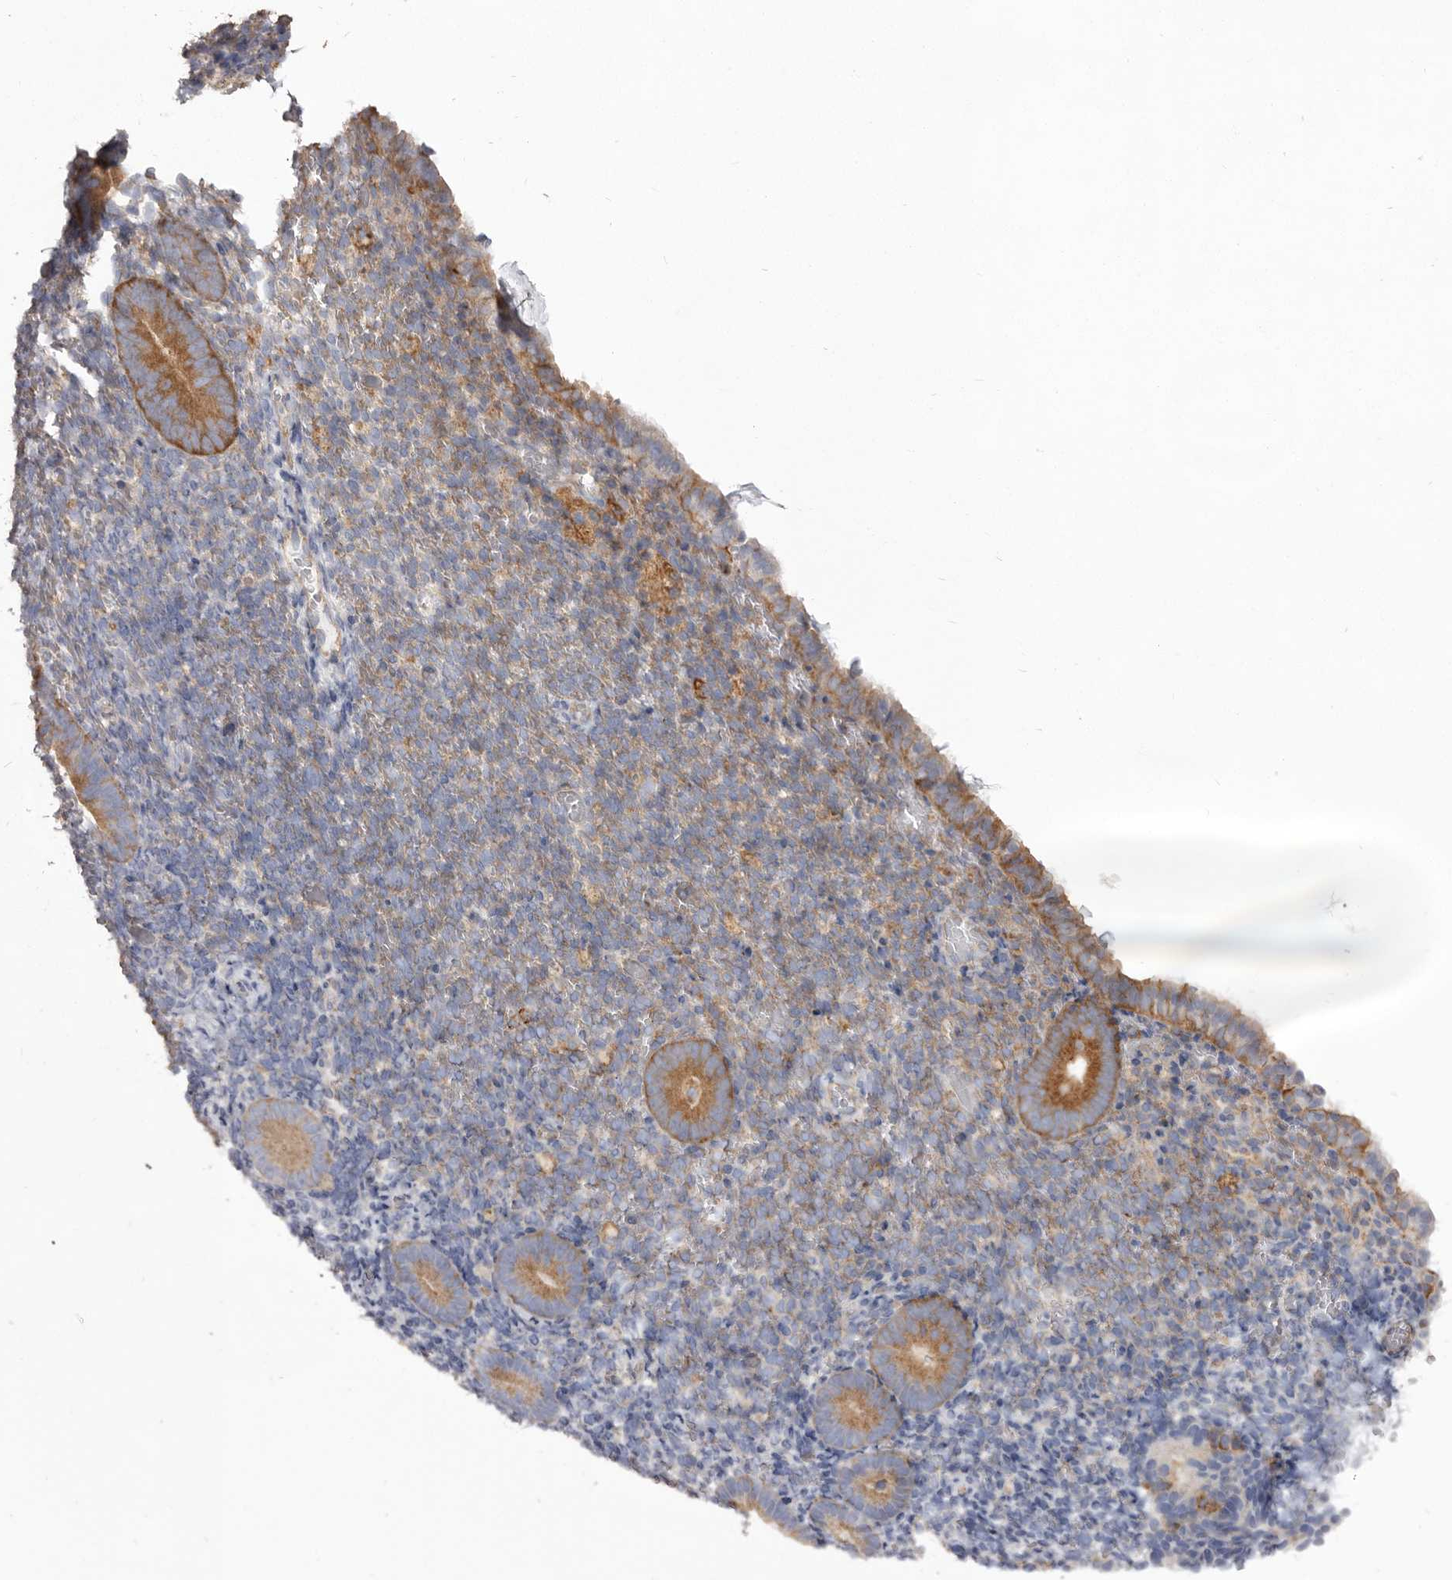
{"staining": {"intensity": "weak", "quantity": "25%-75%", "location": "cytoplasmic/membranous"}, "tissue": "endometrium", "cell_type": "Cells in endometrial stroma", "image_type": "normal", "snomed": [{"axis": "morphology", "description": "Normal tissue, NOS"}, {"axis": "topography", "description": "Endometrium"}], "caption": "Immunohistochemical staining of unremarkable endometrium reveals 25%-75% levels of weak cytoplasmic/membranous protein expression in approximately 25%-75% of cells in endometrial stroma. The protein of interest is shown in brown color, while the nuclei are stained blue.", "gene": "TPD52", "patient": {"sex": "female", "age": 51}}